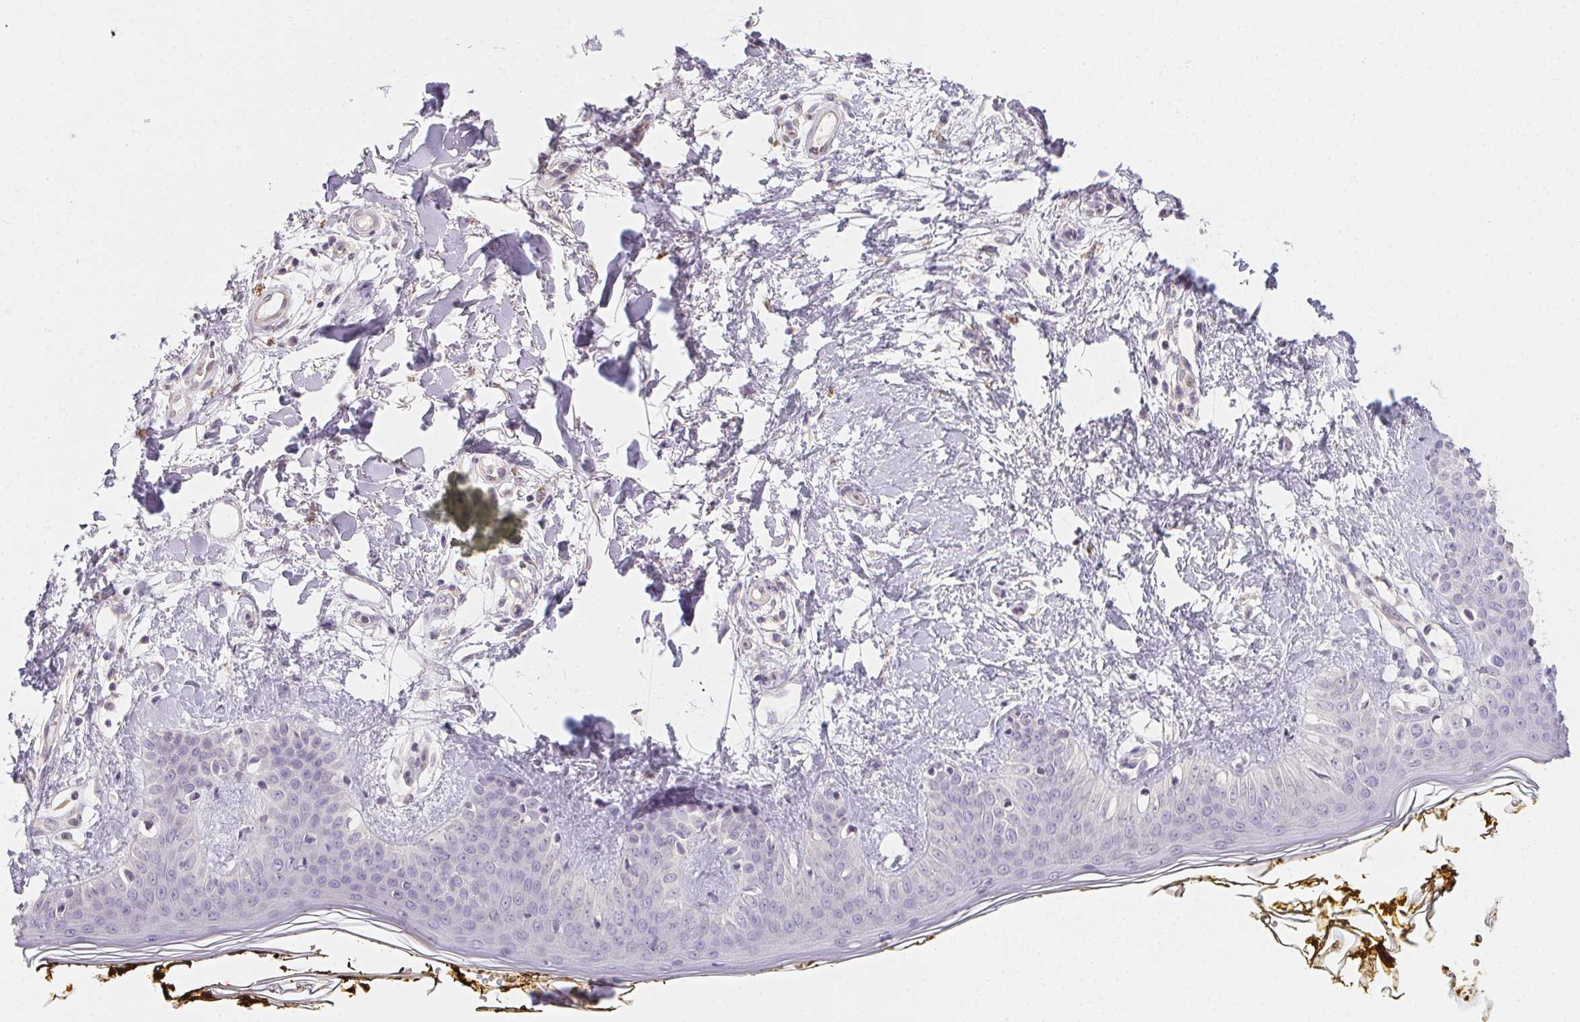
{"staining": {"intensity": "negative", "quantity": "none", "location": "none"}, "tissue": "skin", "cell_type": "Fibroblasts", "image_type": "normal", "snomed": [{"axis": "morphology", "description": "Normal tissue, NOS"}, {"axis": "topography", "description": "Skin"}], "caption": "Immunohistochemistry (IHC) histopathology image of benign human skin stained for a protein (brown), which displays no positivity in fibroblasts.", "gene": "ZBBX", "patient": {"sex": "female", "age": 34}}